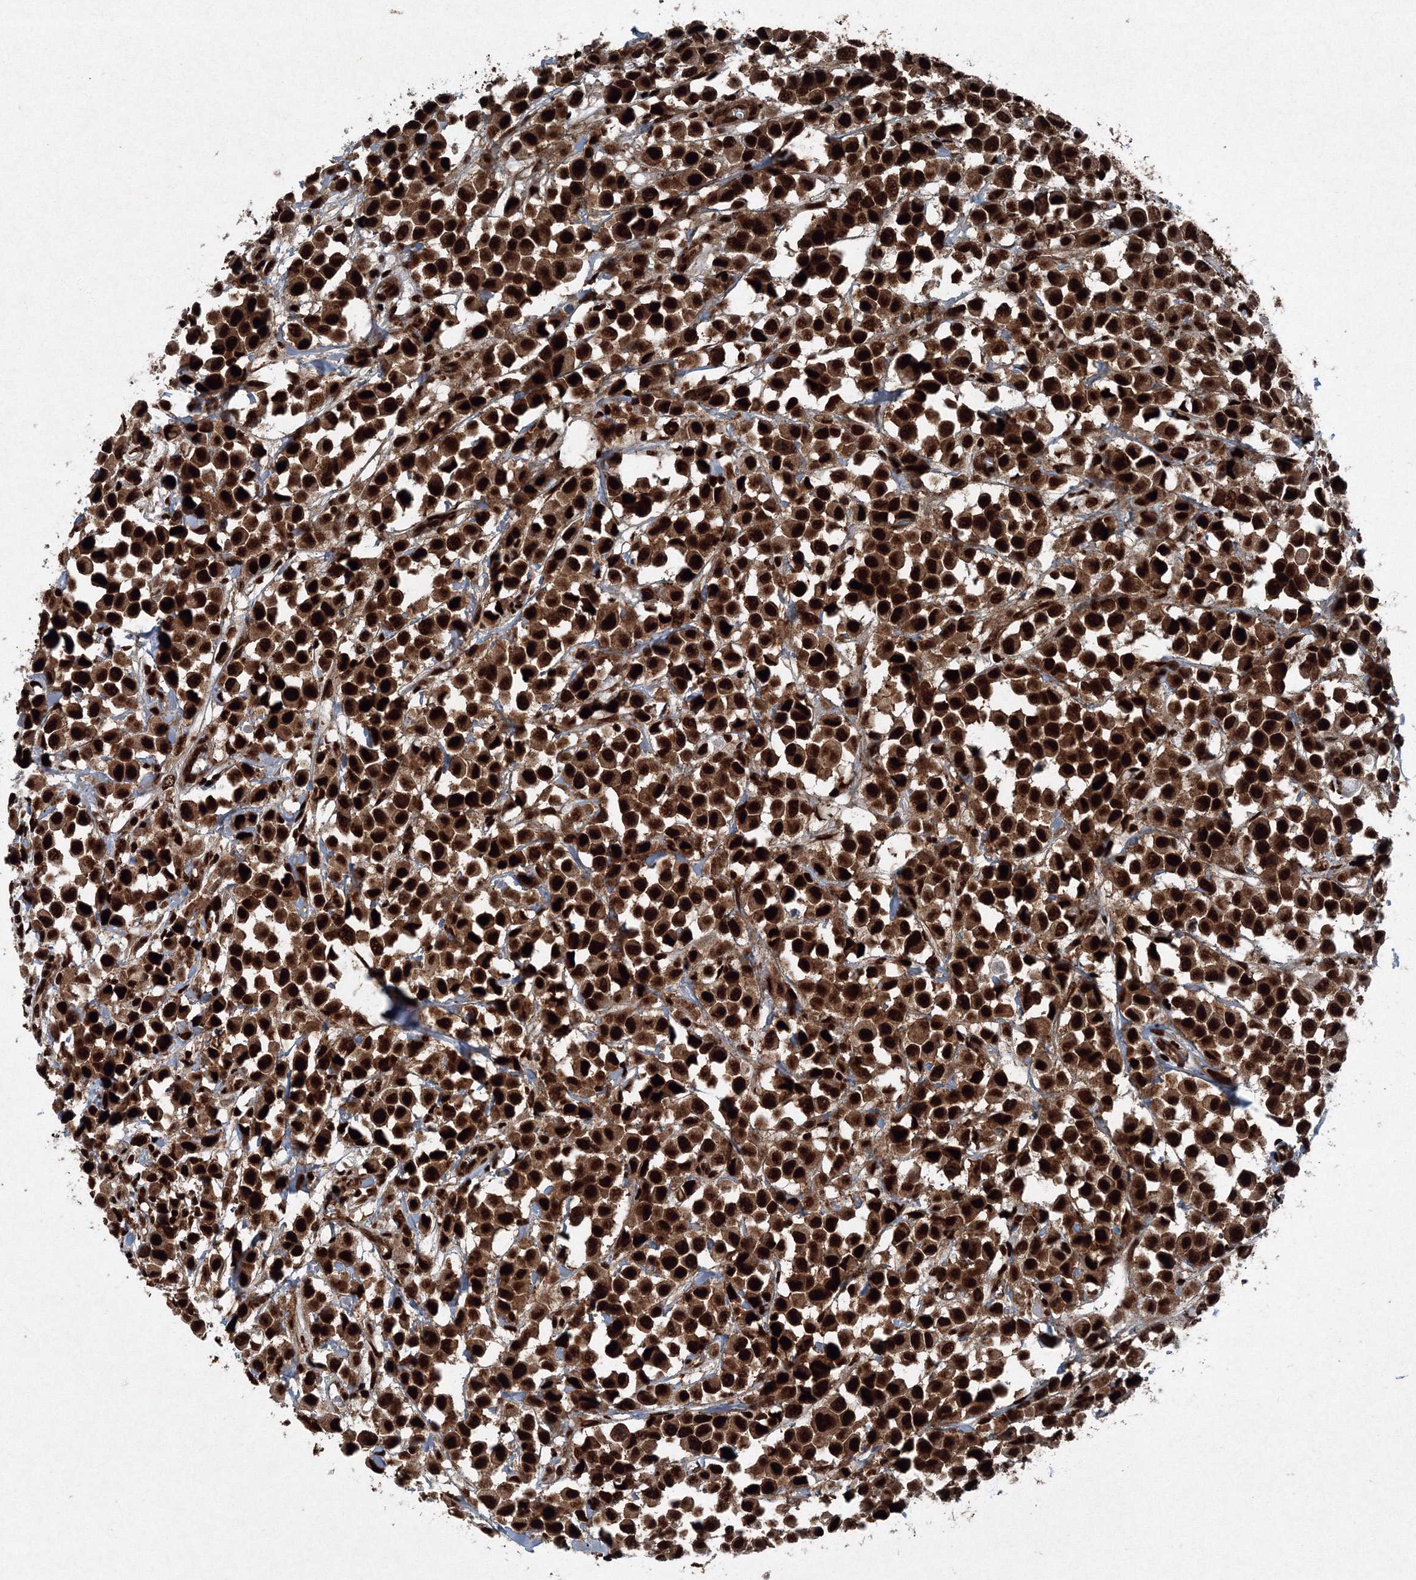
{"staining": {"intensity": "strong", "quantity": ">75%", "location": "cytoplasmic/membranous,nuclear"}, "tissue": "breast cancer", "cell_type": "Tumor cells", "image_type": "cancer", "snomed": [{"axis": "morphology", "description": "Duct carcinoma"}, {"axis": "topography", "description": "Breast"}], "caption": "Protein staining of breast cancer tissue exhibits strong cytoplasmic/membranous and nuclear expression in about >75% of tumor cells.", "gene": "SNRPC", "patient": {"sex": "female", "age": 61}}